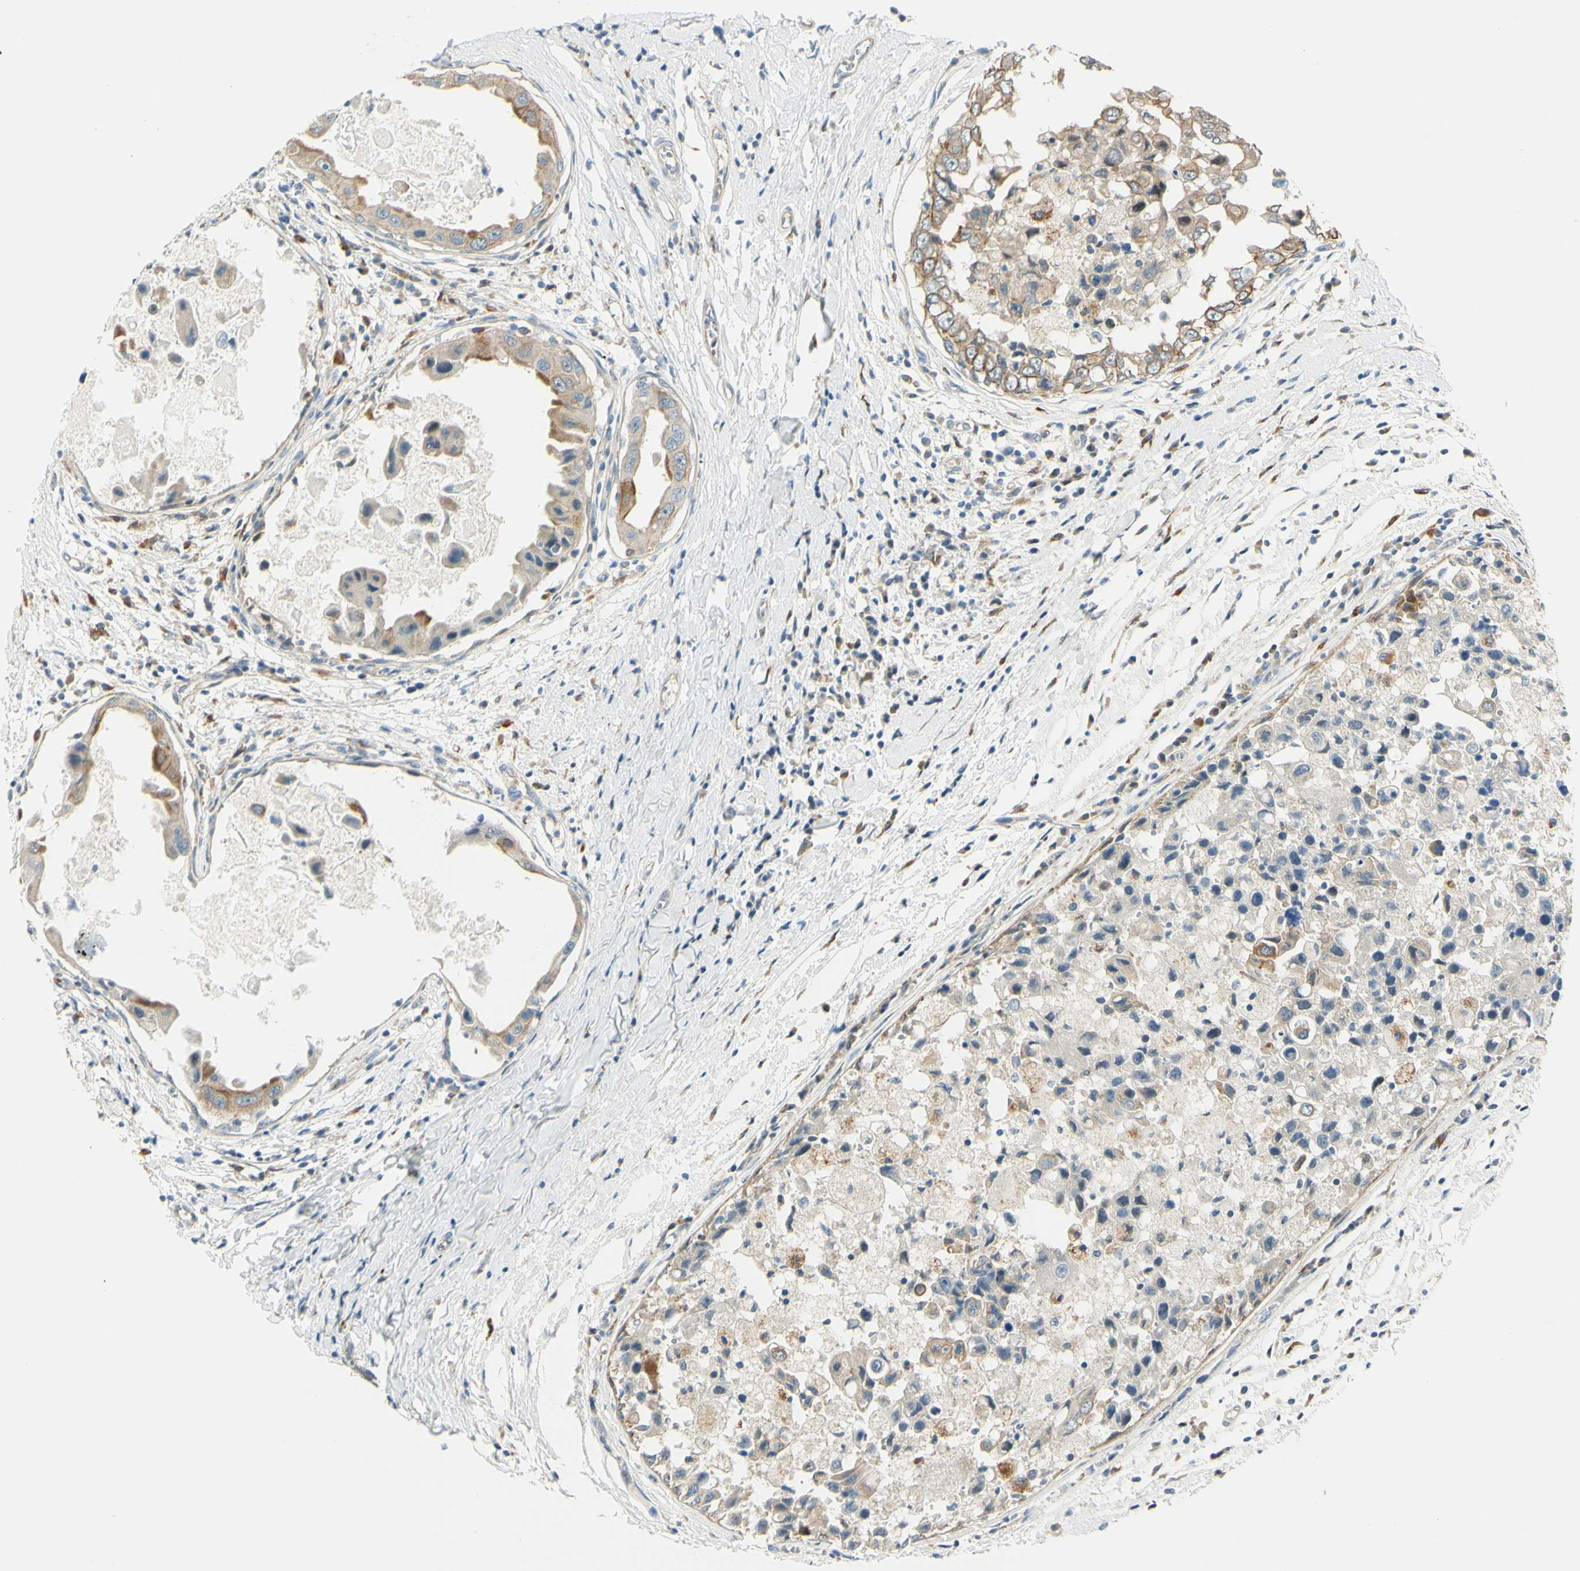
{"staining": {"intensity": "moderate", "quantity": ">75%", "location": "cytoplasmic/membranous"}, "tissue": "breast cancer", "cell_type": "Tumor cells", "image_type": "cancer", "snomed": [{"axis": "morphology", "description": "Duct carcinoma"}, {"axis": "topography", "description": "Breast"}], "caption": "Immunohistochemical staining of breast intraductal carcinoma shows moderate cytoplasmic/membranous protein positivity in about >75% of tumor cells.", "gene": "LAMA3", "patient": {"sex": "female", "age": 27}}